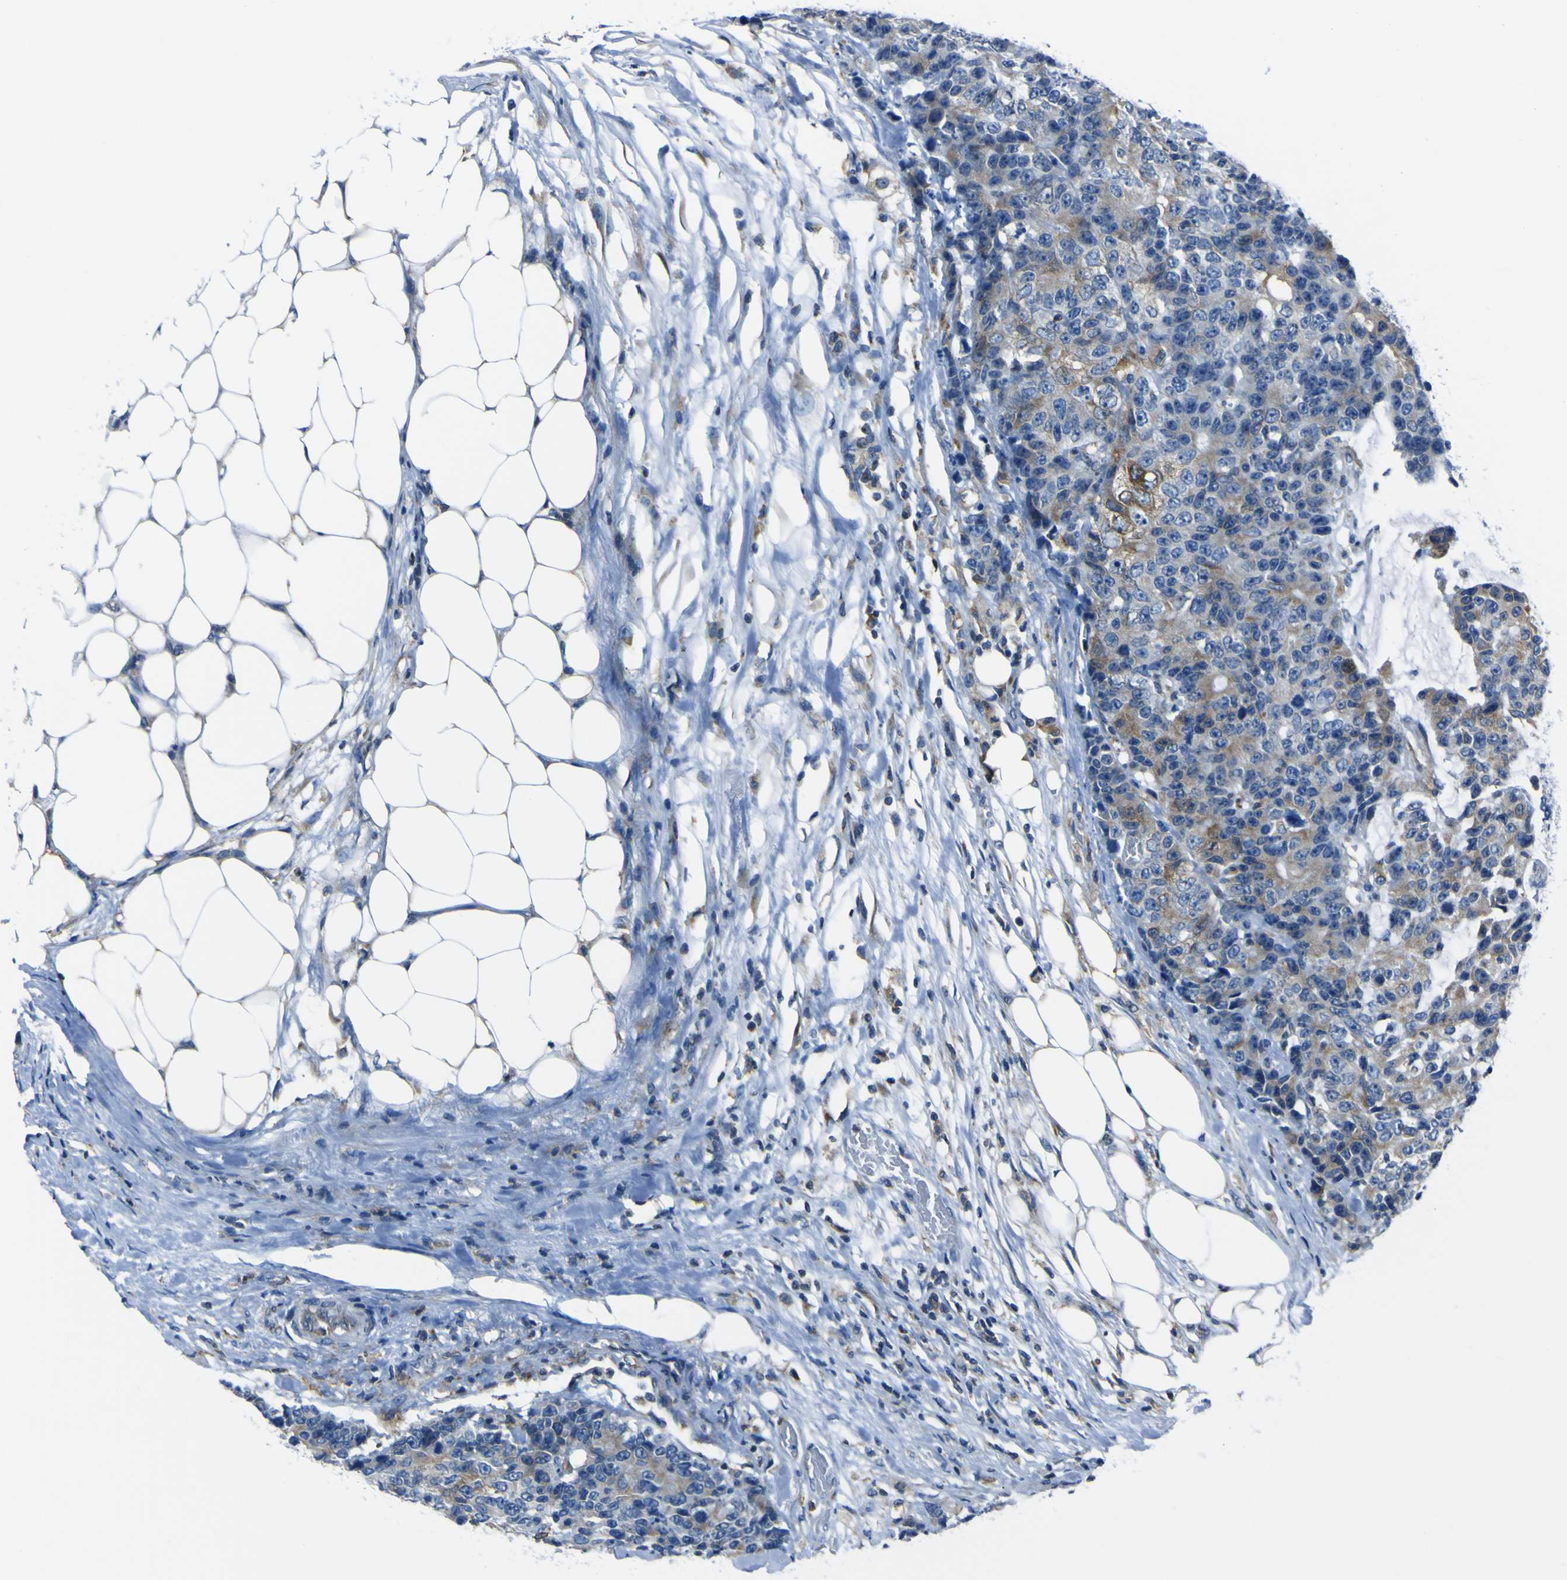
{"staining": {"intensity": "moderate", "quantity": "25%-75%", "location": "cytoplasmic/membranous"}, "tissue": "colorectal cancer", "cell_type": "Tumor cells", "image_type": "cancer", "snomed": [{"axis": "morphology", "description": "Adenocarcinoma, NOS"}, {"axis": "topography", "description": "Colon"}], "caption": "Colorectal cancer stained for a protein demonstrates moderate cytoplasmic/membranous positivity in tumor cells.", "gene": "STIM1", "patient": {"sex": "female", "age": 86}}